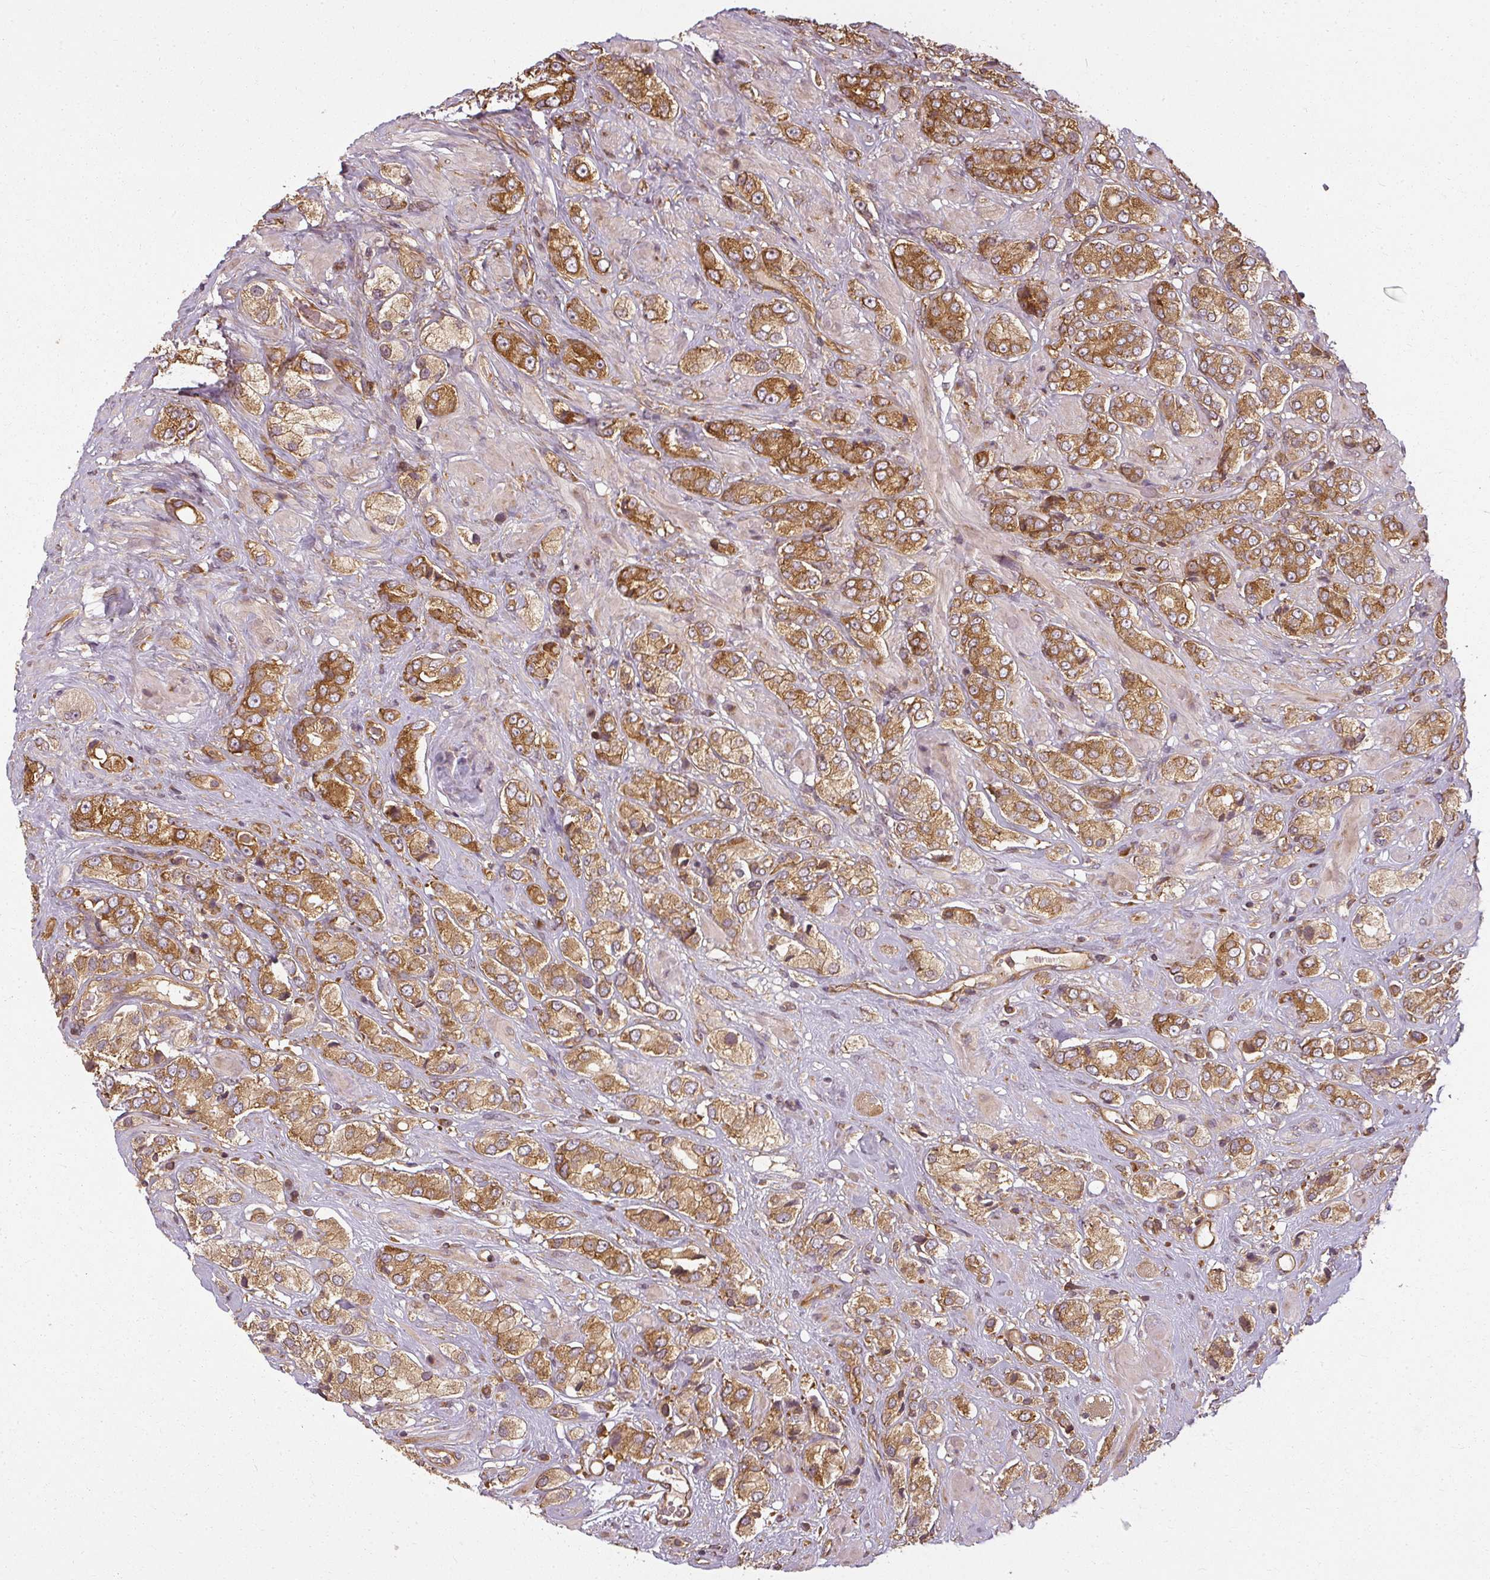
{"staining": {"intensity": "strong", "quantity": ">75%", "location": "cytoplasmic/membranous"}, "tissue": "prostate cancer", "cell_type": "Tumor cells", "image_type": "cancer", "snomed": [{"axis": "morphology", "description": "Adenocarcinoma, High grade"}, {"axis": "topography", "description": "Prostate and seminal vesicle, NOS"}], "caption": "High-grade adenocarcinoma (prostate) was stained to show a protein in brown. There is high levels of strong cytoplasmic/membranous positivity in about >75% of tumor cells. (DAB (3,3'-diaminobenzidine) IHC with brightfield microscopy, high magnification).", "gene": "RPL24", "patient": {"sex": "male", "age": 64}}